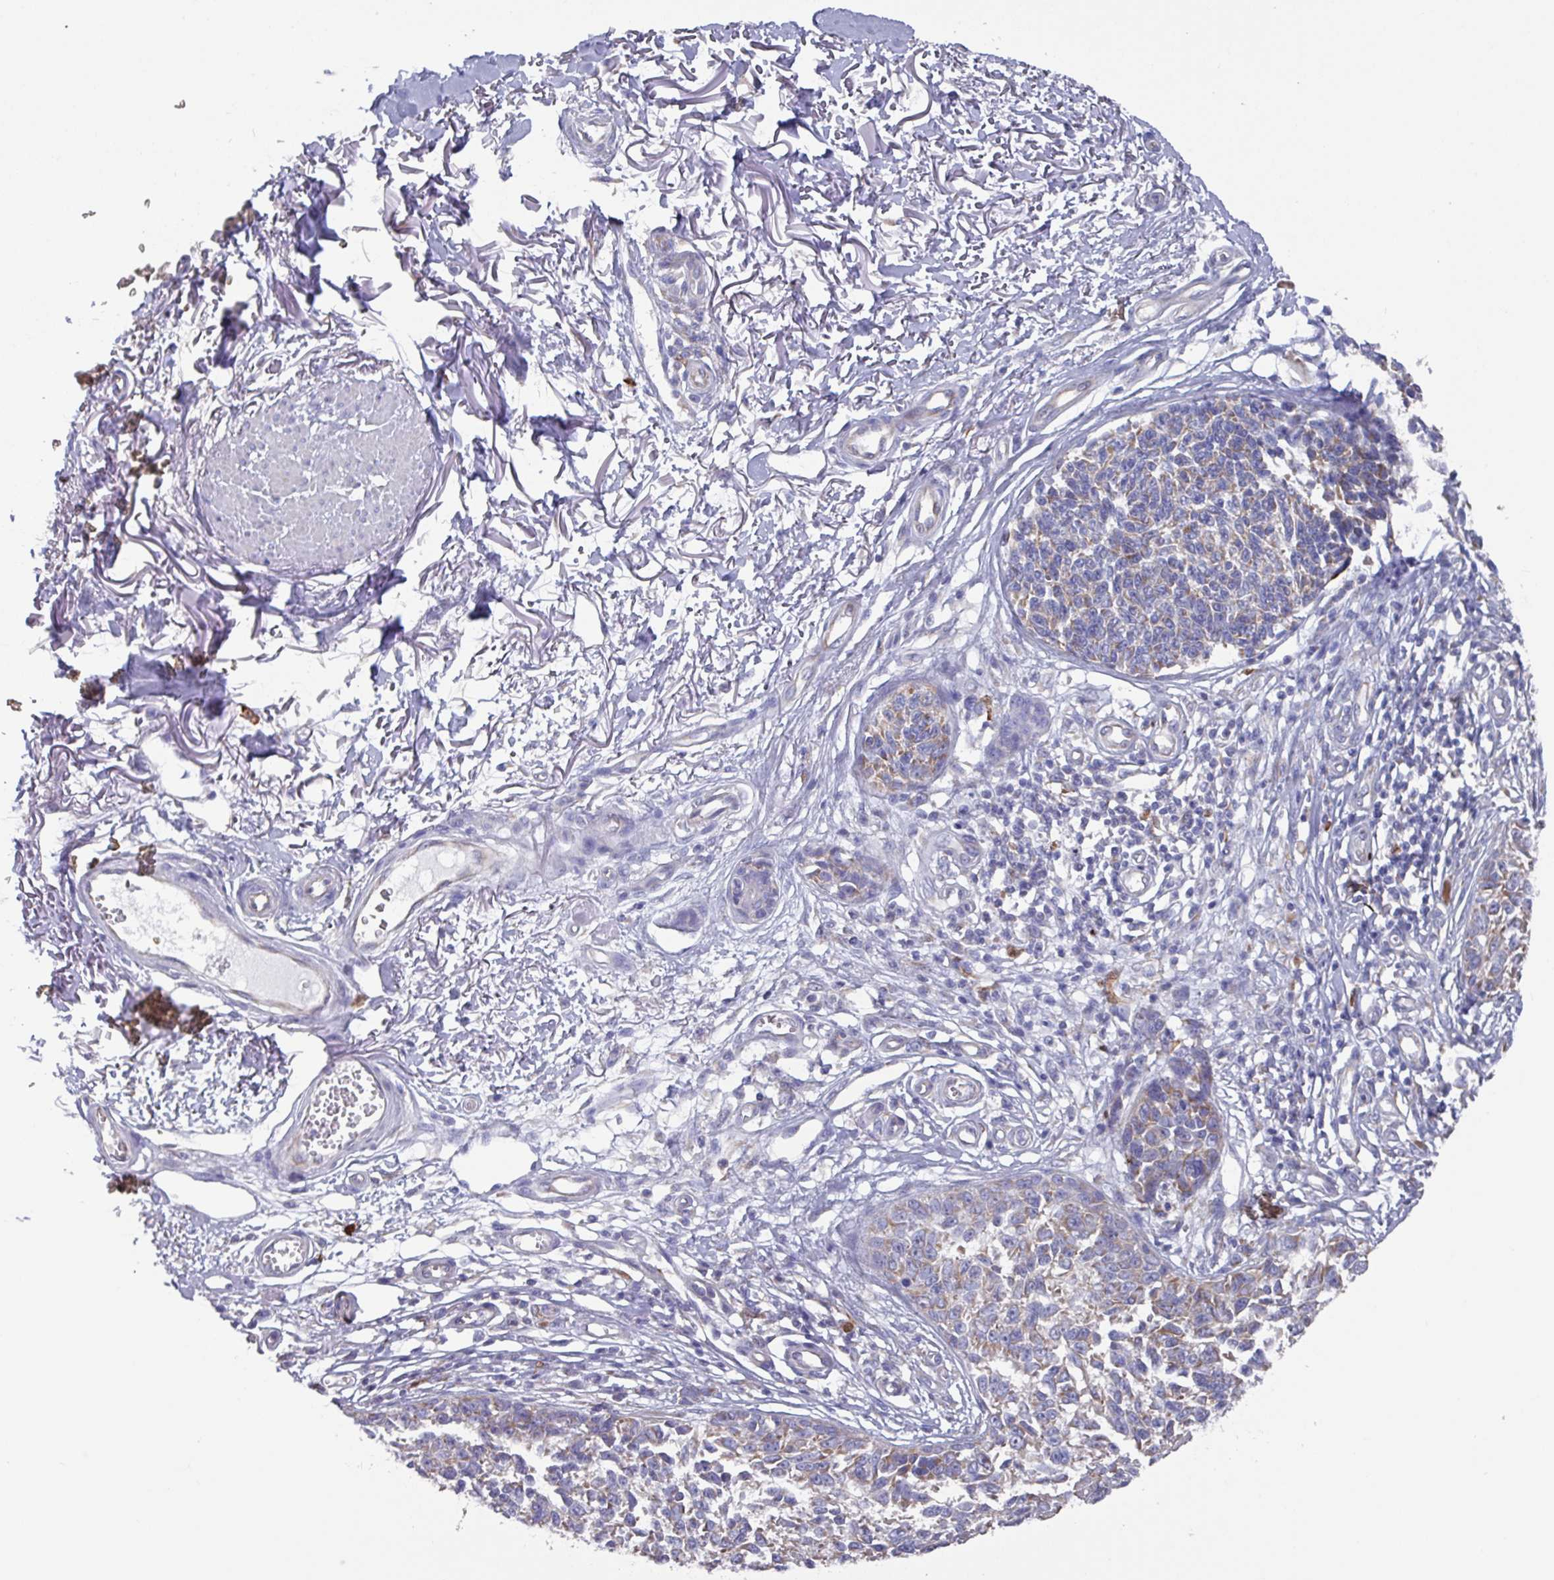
{"staining": {"intensity": "weak", "quantity": ">75%", "location": "cytoplasmic/membranous"}, "tissue": "melanoma", "cell_type": "Tumor cells", "image_type": "cancer", "snomed": [{"axis": "morphology", "description": "Malignant melanoma, NOS"}, {"axis": "topography", "description": "Skin"}], "caption": "The histopathology image reveals staining of melanoma, revealing weak cytoplasmic/membranous protein staining (brown color) within tumor cells.", "gene": "UQCC2", "patient": {"sex": "male", "age": 73}}